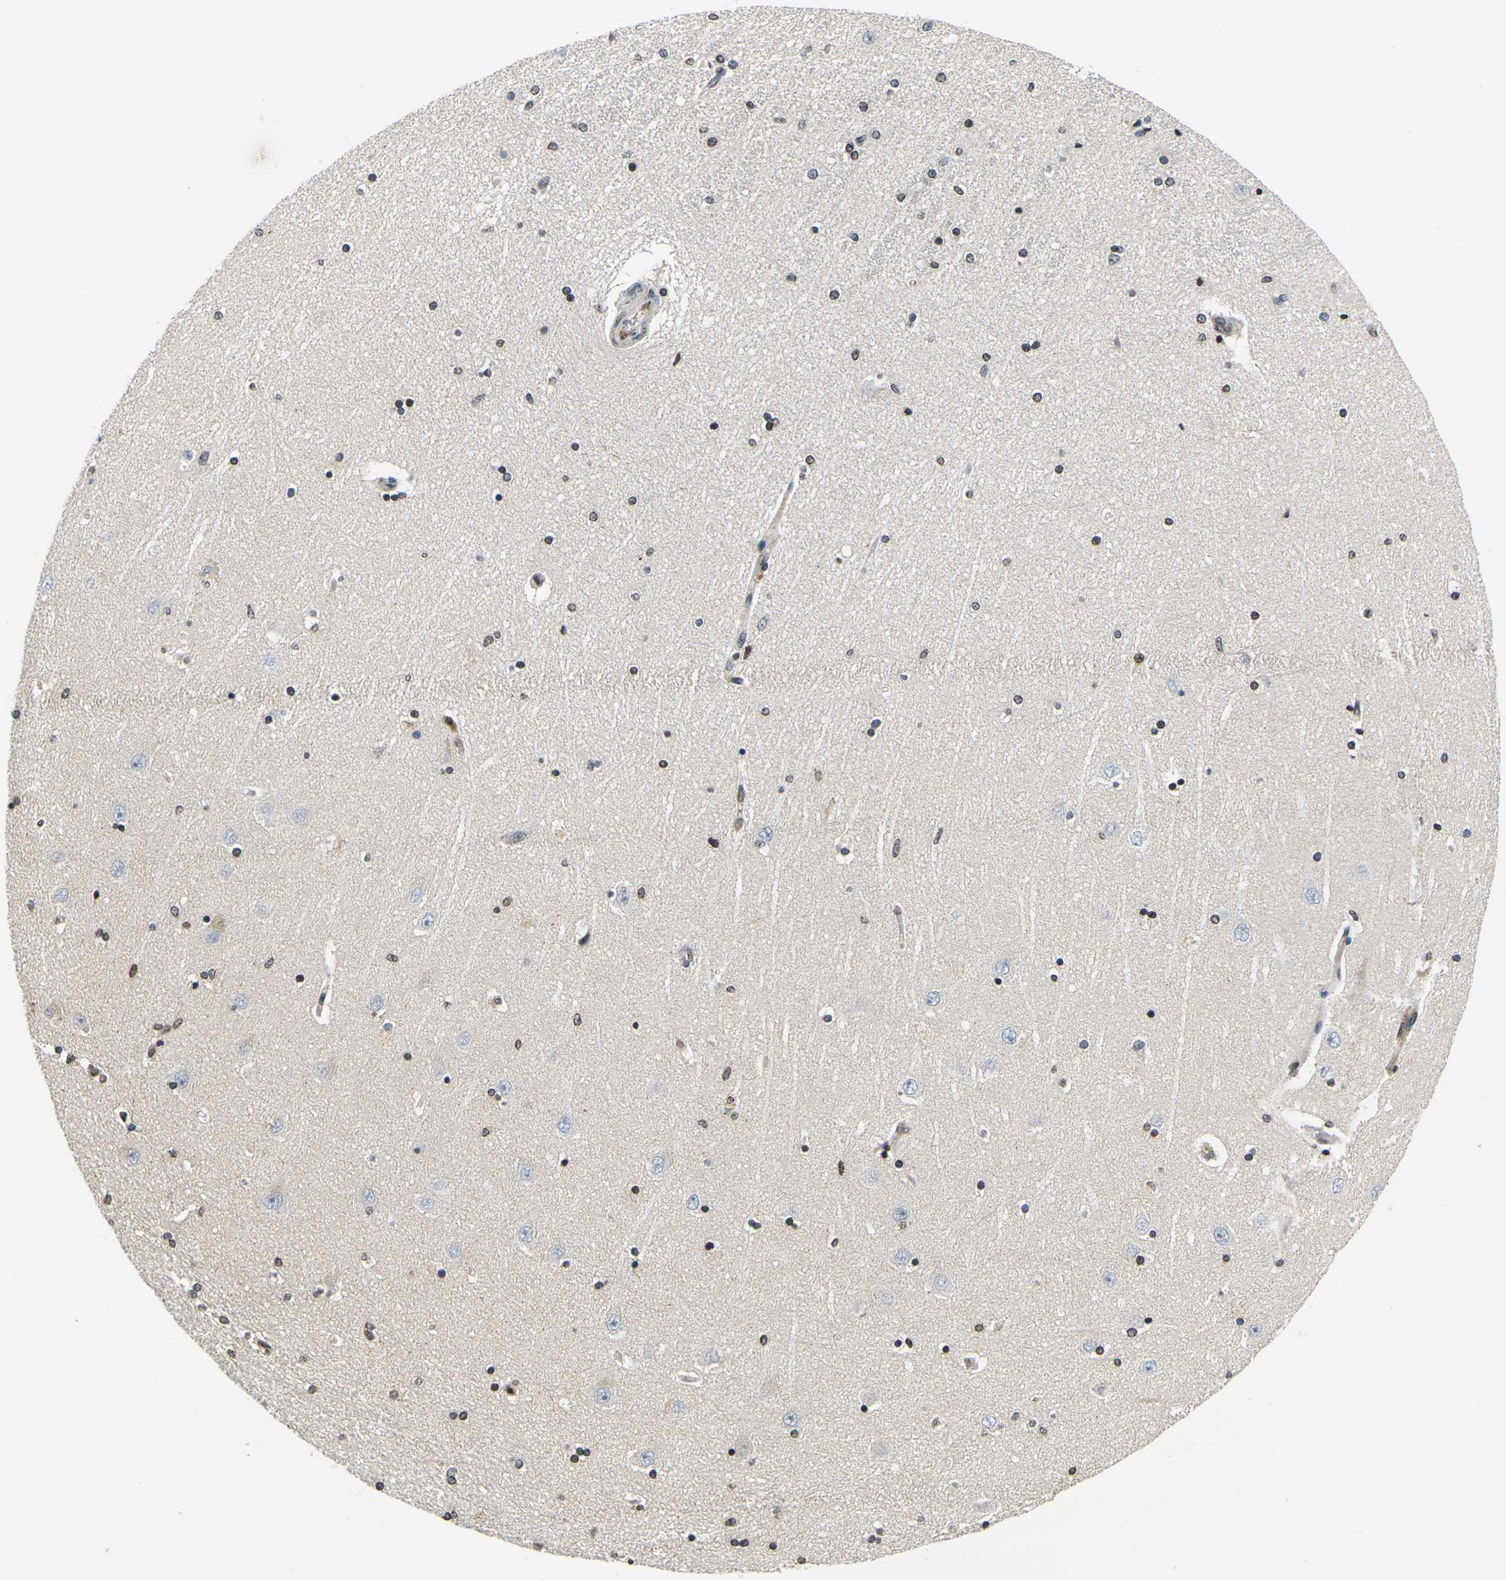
{"staining": {"intensity": "weak", "quantity": "25%-75%", "location": "nuclear"}, "tissue": "hippocampus", "cell_type": "Glial cells", "image_type": "normal", "snomed": [{"axis": "morphology", "description": "Normal tissue, NOS"}, {"axis": "topography", "description": "Hippocampus"}], "caption": "Protein expression by immunohistochemistry (IHC) displays weak nuclear expression in about 25%-75% of glial cells in normal hippocampus. (Brightfield microscopy of DAB IHC at high magnification).", "gene": "C1QC", "patient": {"sex": "female", "age": 54}}